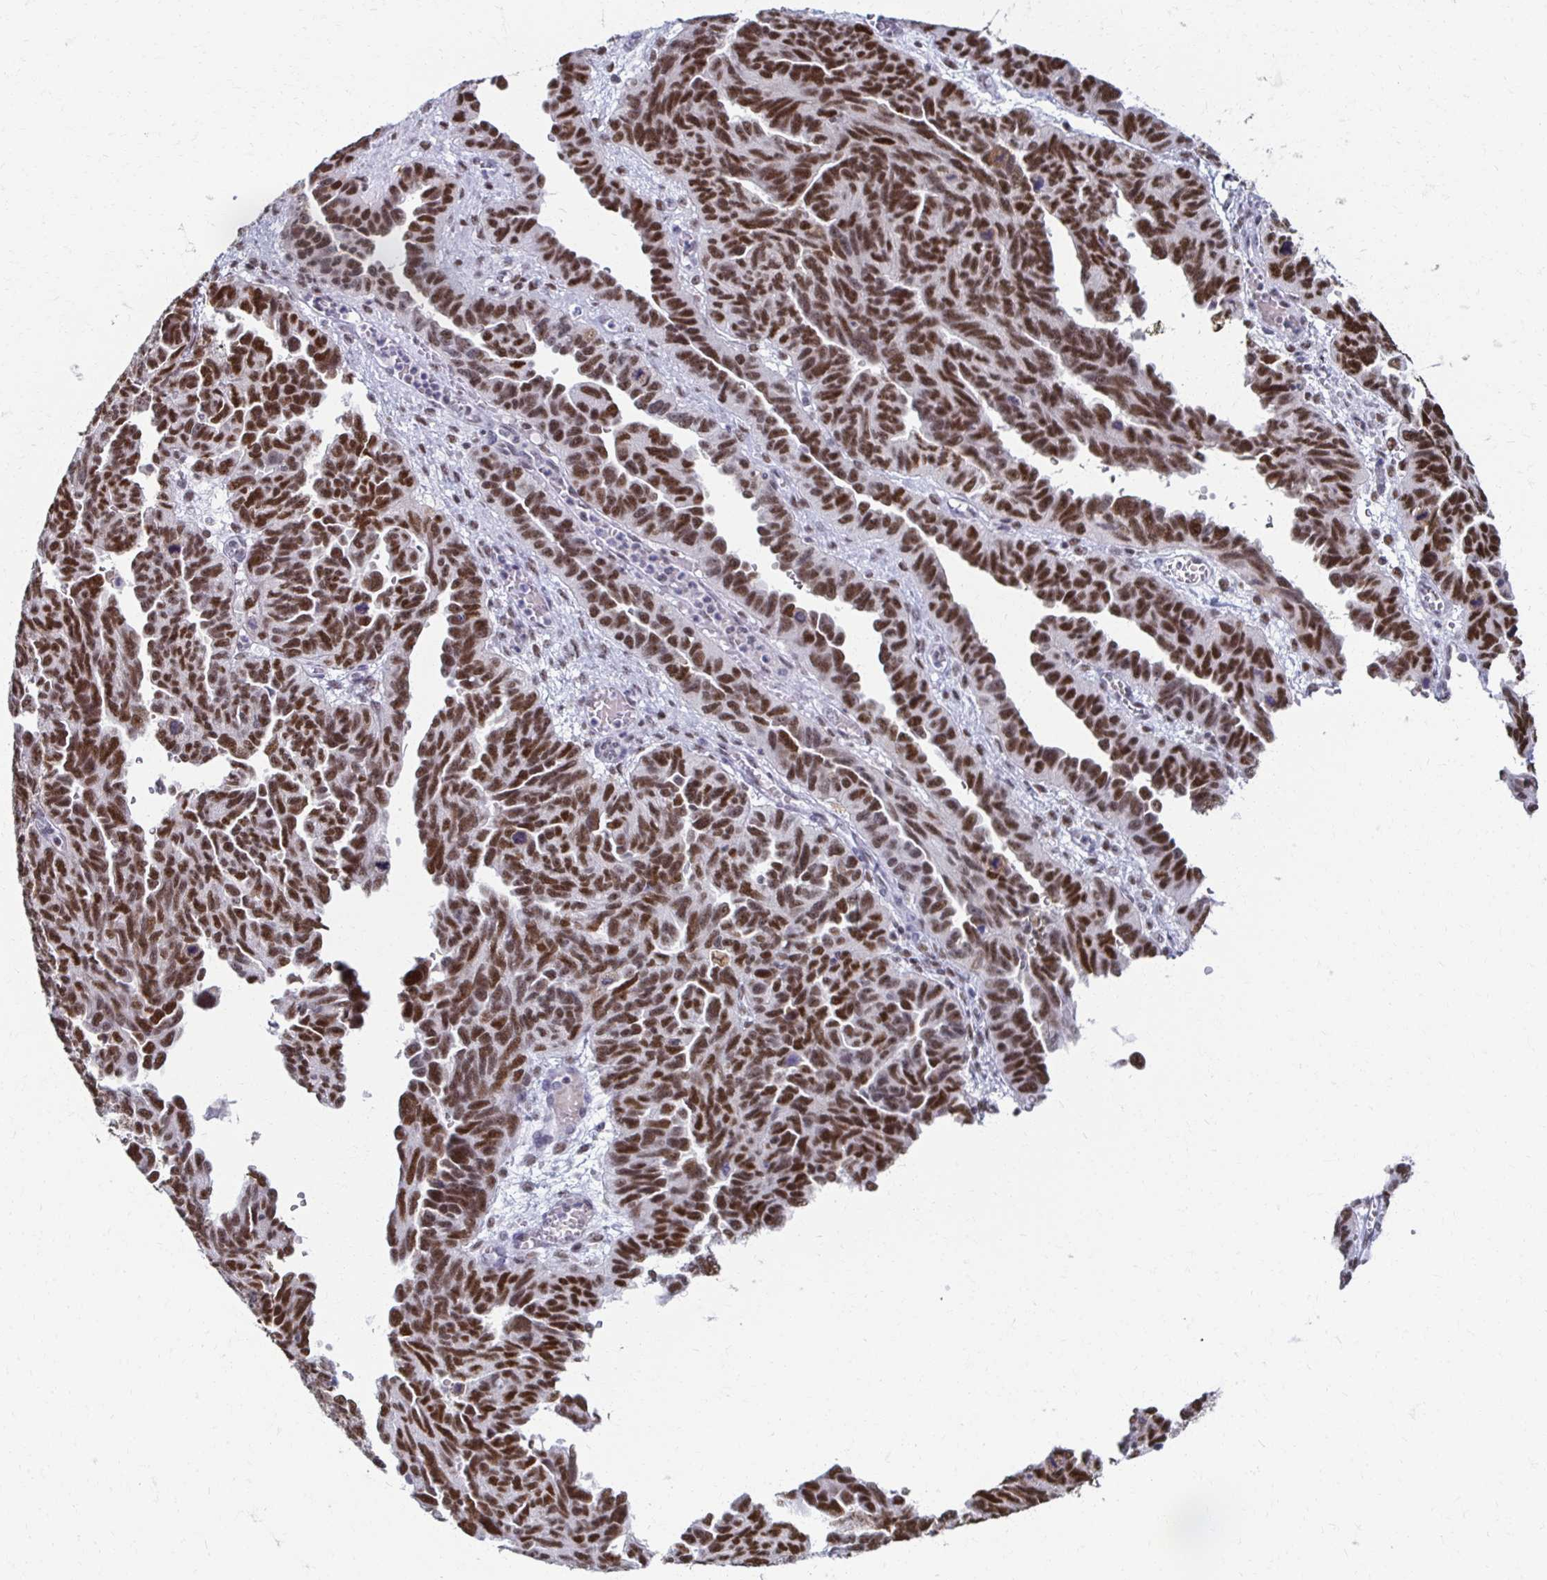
{"staining": {"intensity": "moderate", "quantity": ">75%", "location": "nuclear"}, "tissue": "ovarian cancer", "cell_type": "Tumor cells", "image_type": "cancer", "snomed": [{"axis": "morphology", "description": "Cystadenocarcinoma, serous, NOS"}, {"axis": "topography", "description": "Ovary"}], "caption": "Immunohistochemical staining of serous cystadenocarcinoma (ovarian) reveals moderate nuclear protein expression in about >75% of tumor cells. (DAB (3,3'-diaminobenzidine) IHC, brown staining for protein, blue staining for nuclei).", "gene": "IRF7", "patient": {"sex": "female", "age": 64}}